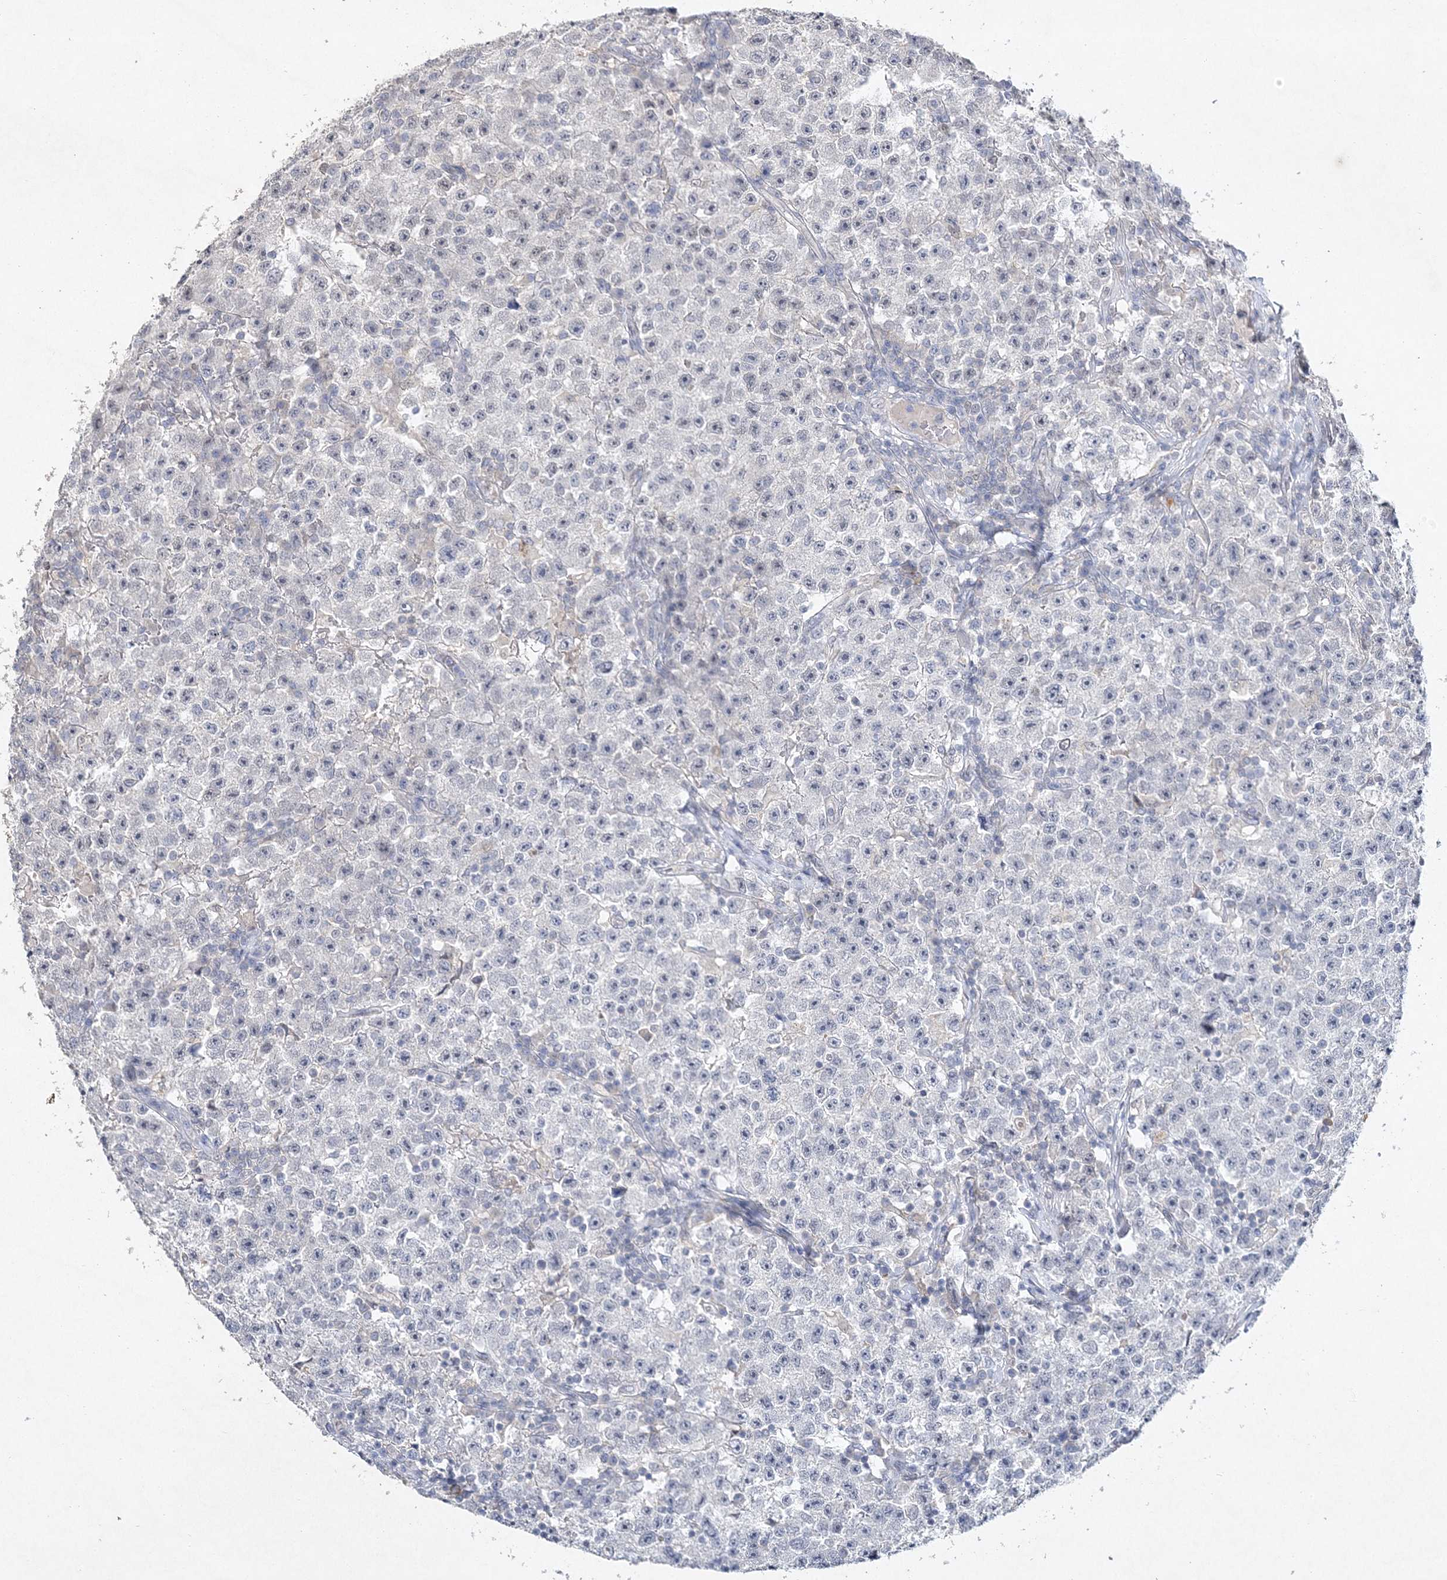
{"staining": {"intensity": "negative", "quantity": "none", "location": "none"}, "tissue": "testis cancer", "cell_type": "Tumor cells", "image_type": "cancer", "snomed": [{"axis": "morphology", "description": "Seminoma, NOS"}, {"axis": "topography", "description": "Testis"}], "caption": "Human testis cancer (seminoma) stained for a protein using IHC exhibits no expression in tumor cells.", "gene": "MAT2B", "patient": {"sex": "male", "age": 22}}